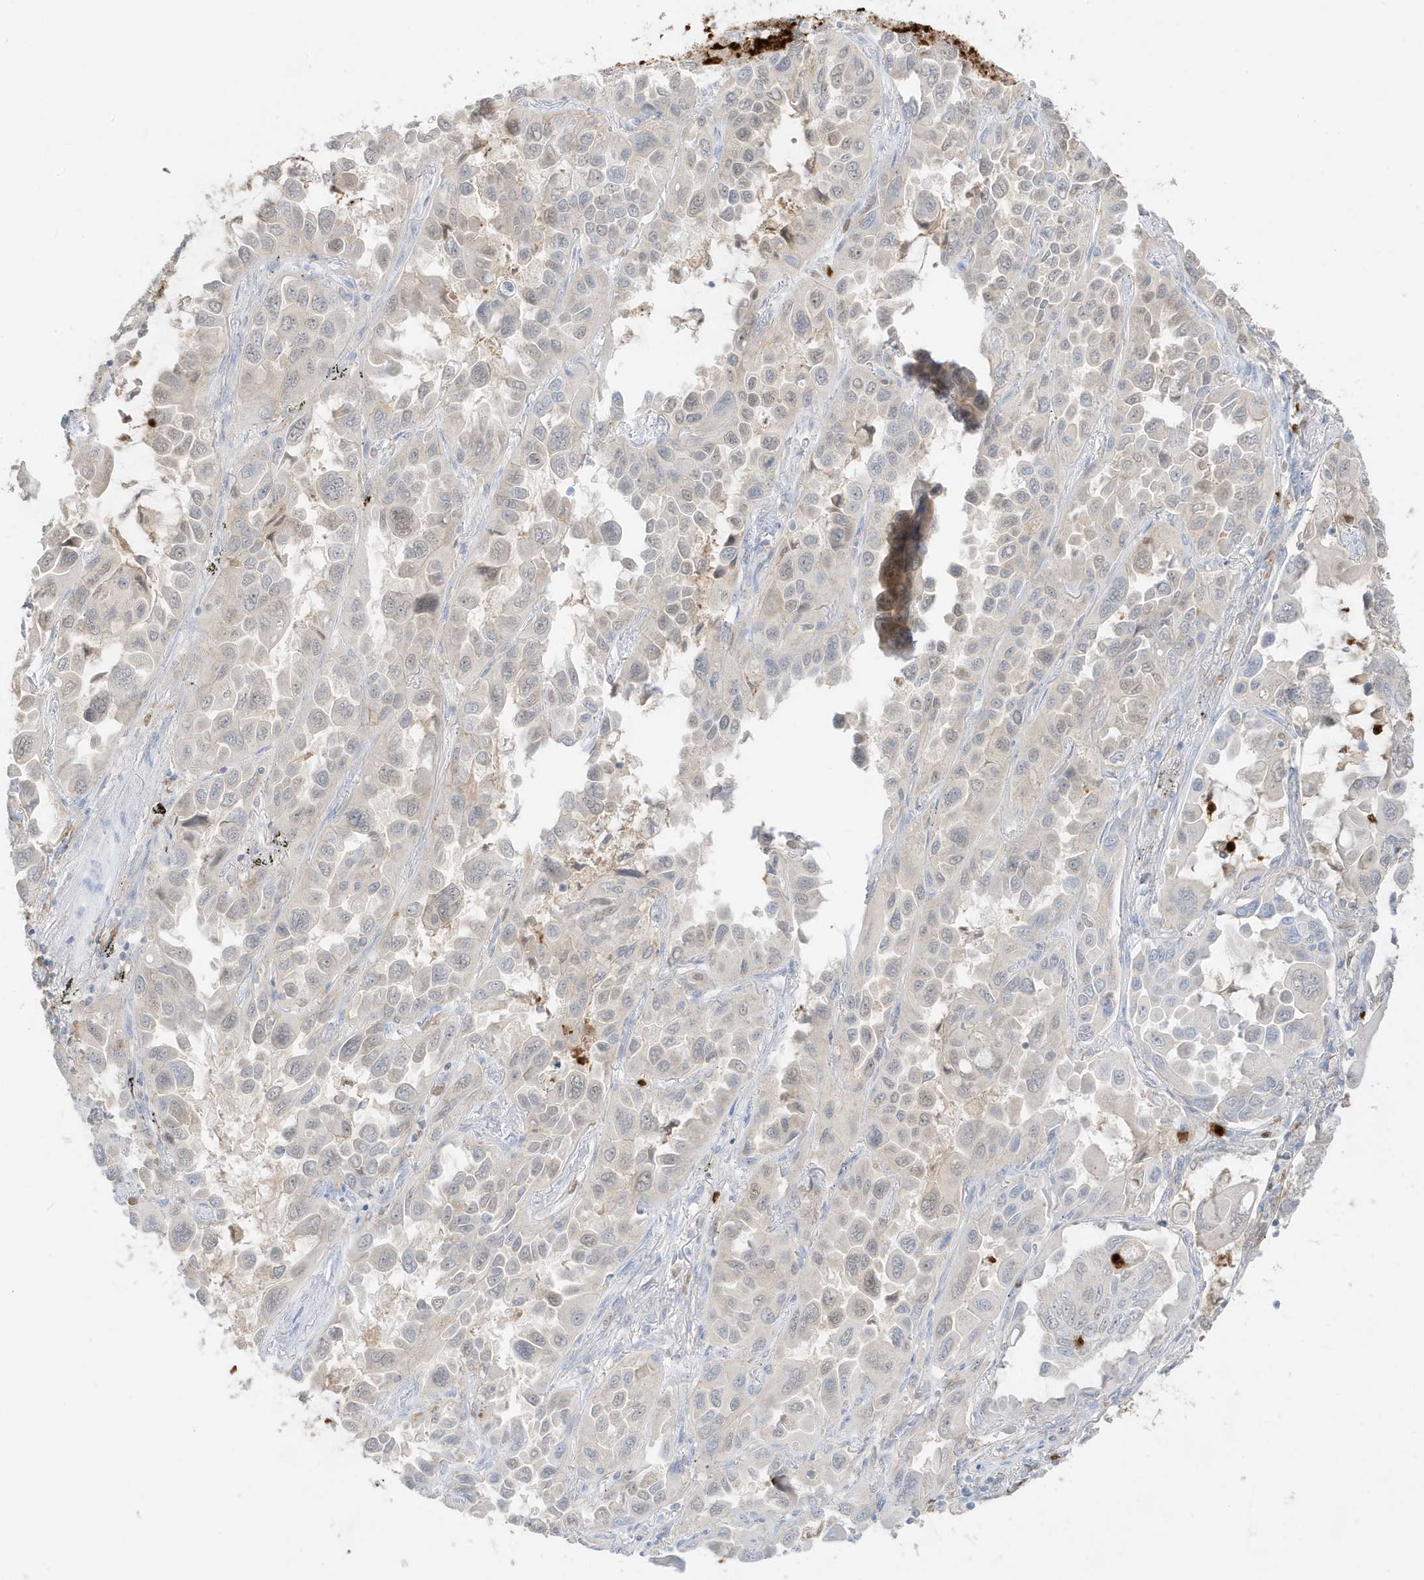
{"staining": {"intensity": "negative", "quantity": "none", "location": "none"}, "tissue": "lung cancer", "cell_type": "Tumor cells", "image_type": "cancer", "snomed": [{"axis": "morphology", "description": "Adenocarcinoma, NOS"}, {"axis": "topography", "description": "Lung"}], "caption": "DAB (3,3'-diaminobenzidine) immunohistochemical staining of lung cancer (adenocarcinoma) demonstrates no significant positivity in tumor cells.", "gene": "GCA", "patient": {"sex": "male", "age": 64}}